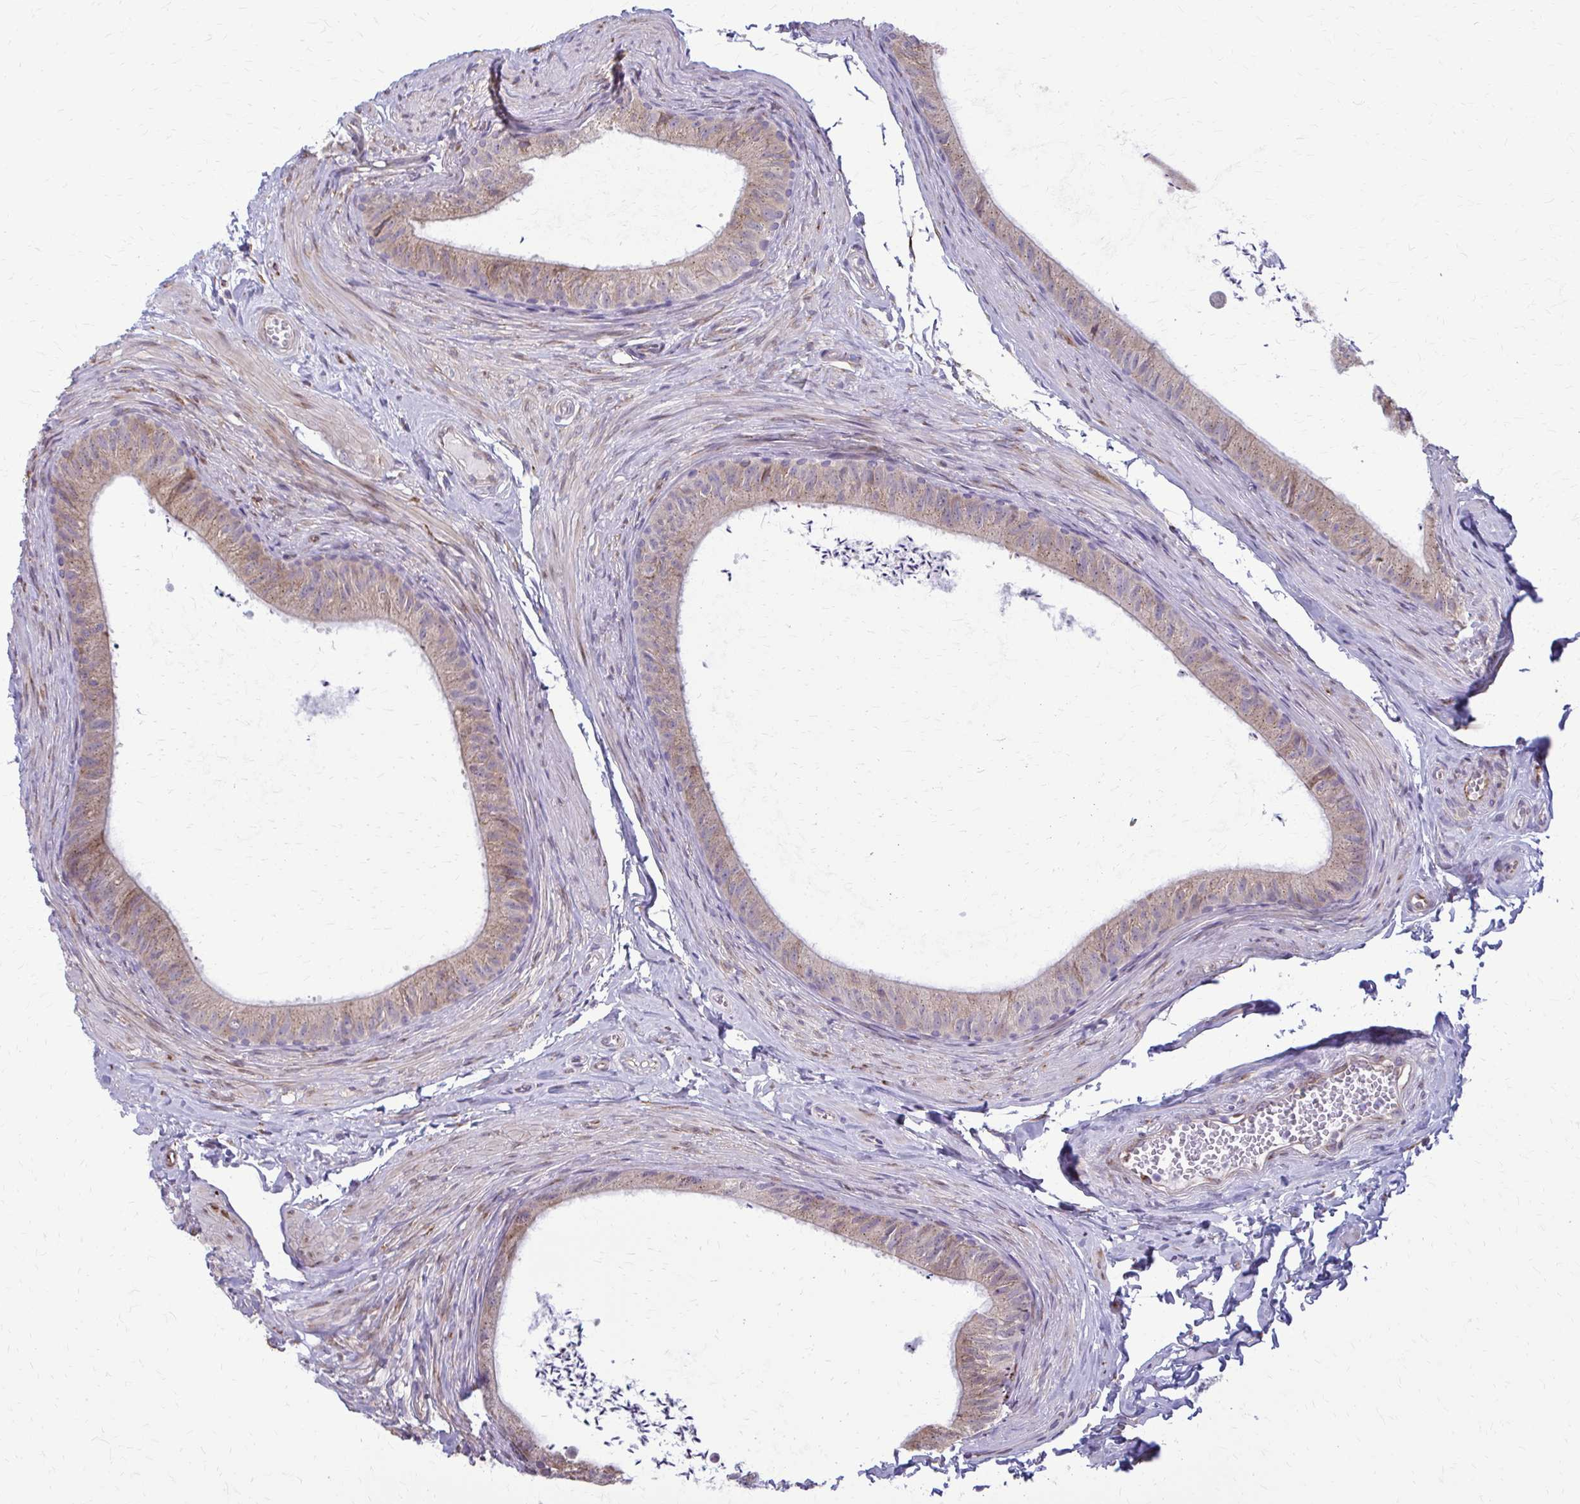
{"staining": {"intensity": "weak", "quantity": "25%-75%", "location": "cytoplasmic/membranous"}, "tissue": "epididymis", "cell_type": "Glandular cells", "image_type": "normal", "snomed": [{"axis": "morphology", "description": "Normal tissue, NOS"}, {"axis": "topography", "description": "Epididymis, spermatic cord, NOS"}, {"axis": "topography", "description": "Epididymis"}, {"axis": "topography", "description": "Peripheral nerve tissue"}], "caption": "Epididymis stained for a protein exhibits weak cytoplasmic/membranous positivity in glandular cells. Ihc stains the protein of interest in brown and the nuclei are stained blue.", "gene": "DEPP1", "patient": {"sex": "male", "age": 29}}